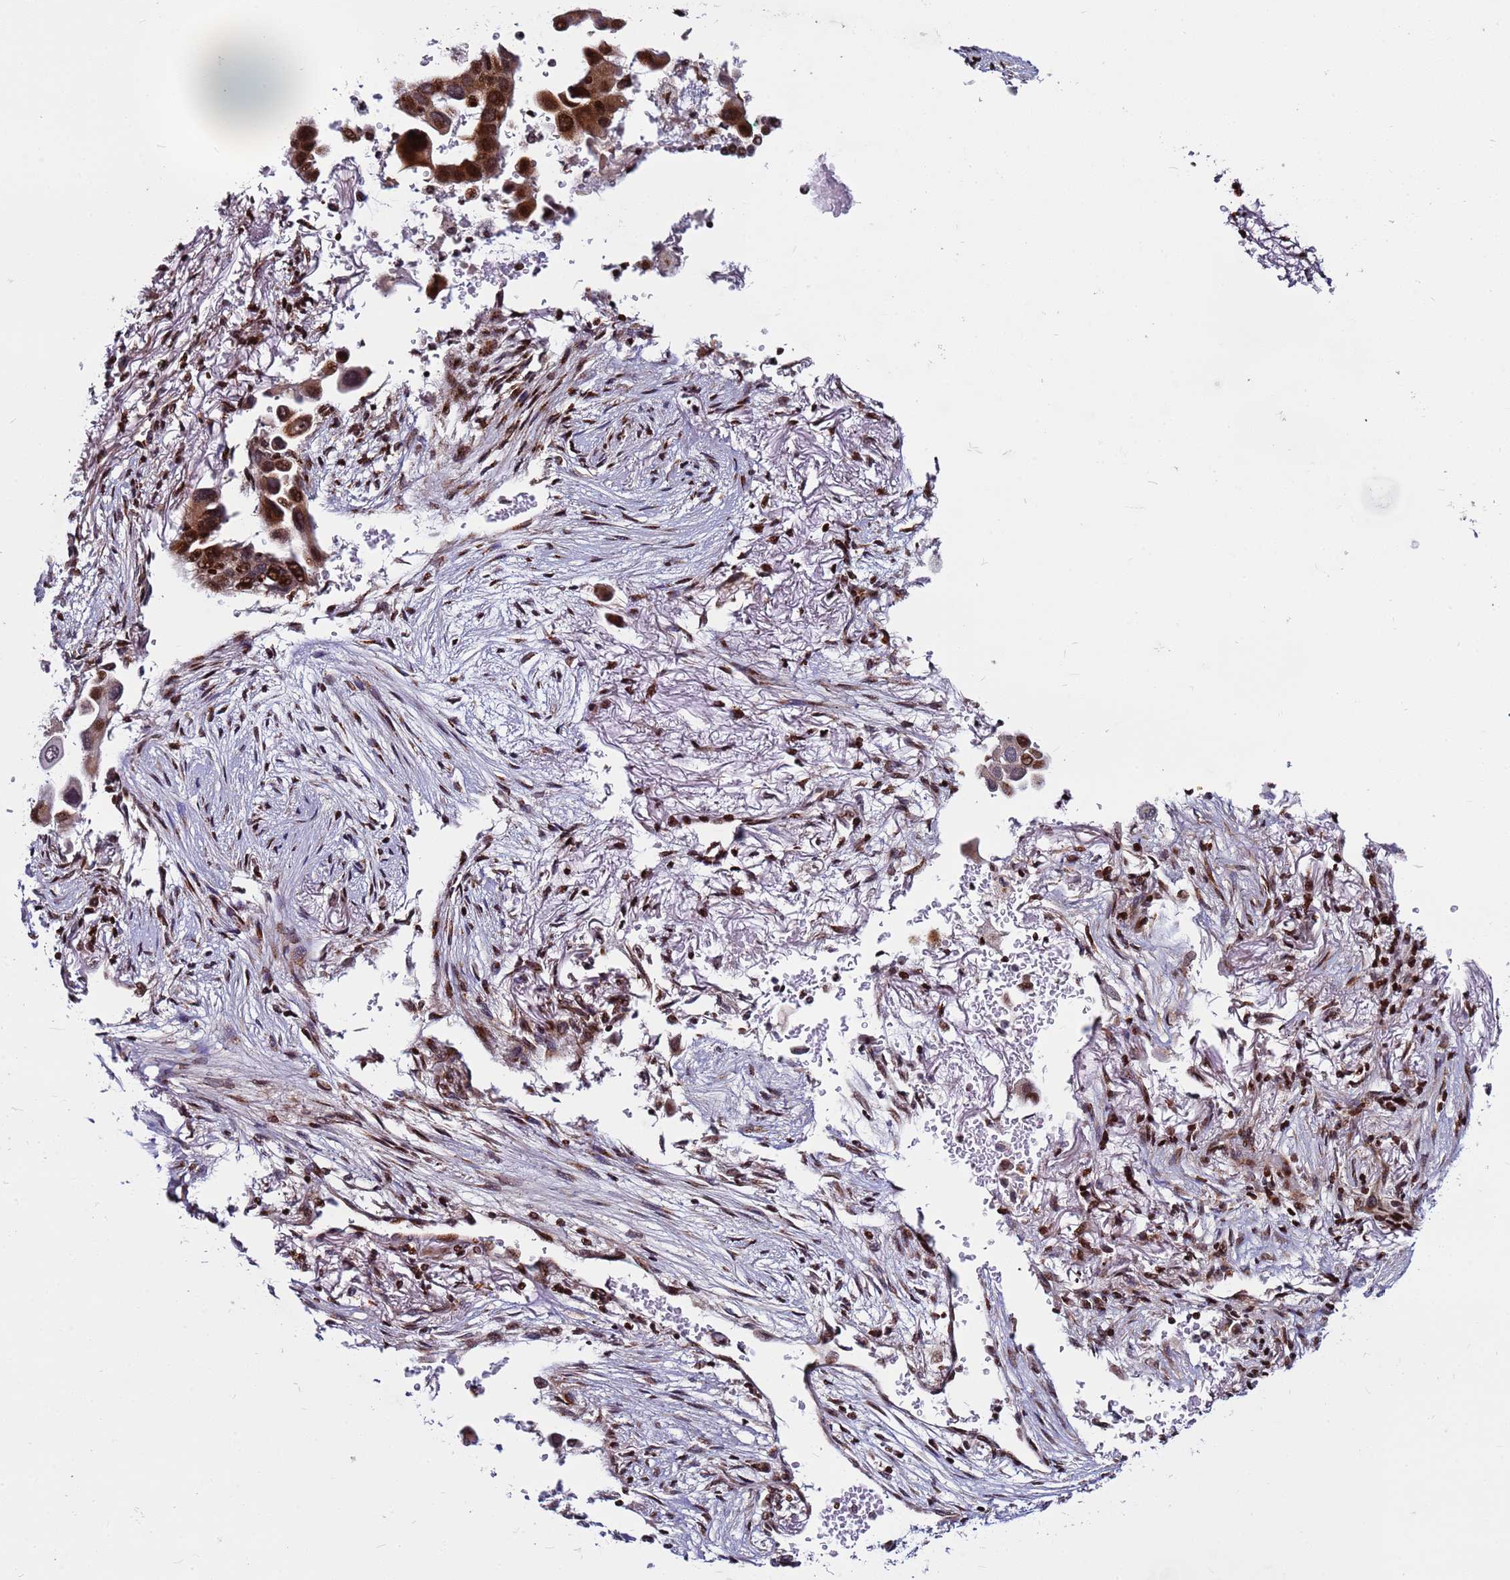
{"staining": {"intensity": "strong", "quantity": ">75%", "location": "cytoplasmic/membranous,nuclear"}, "tissue": "lung cancer", "cell_type": "Tumor cells", "image_type": "cancer", "snomed": [{"axis": "morphology", "description": "Adenocarcinoma, NOS"}, {"axis": "topography", "description": "Lung"}], "caption": "IHC histopathology image of neoplastic tissue: lung cancer stained using immunohistochemistry (IHC) exhibits high levels of strong protein expression localized specifically in the cytoplasmic/membranous and nuclear of tumor cells, appearing as a cytoplasmic/membranous and nuclear brown color.", "gene": "WBP11", "patient": {"sex": "female", "age": 76}}